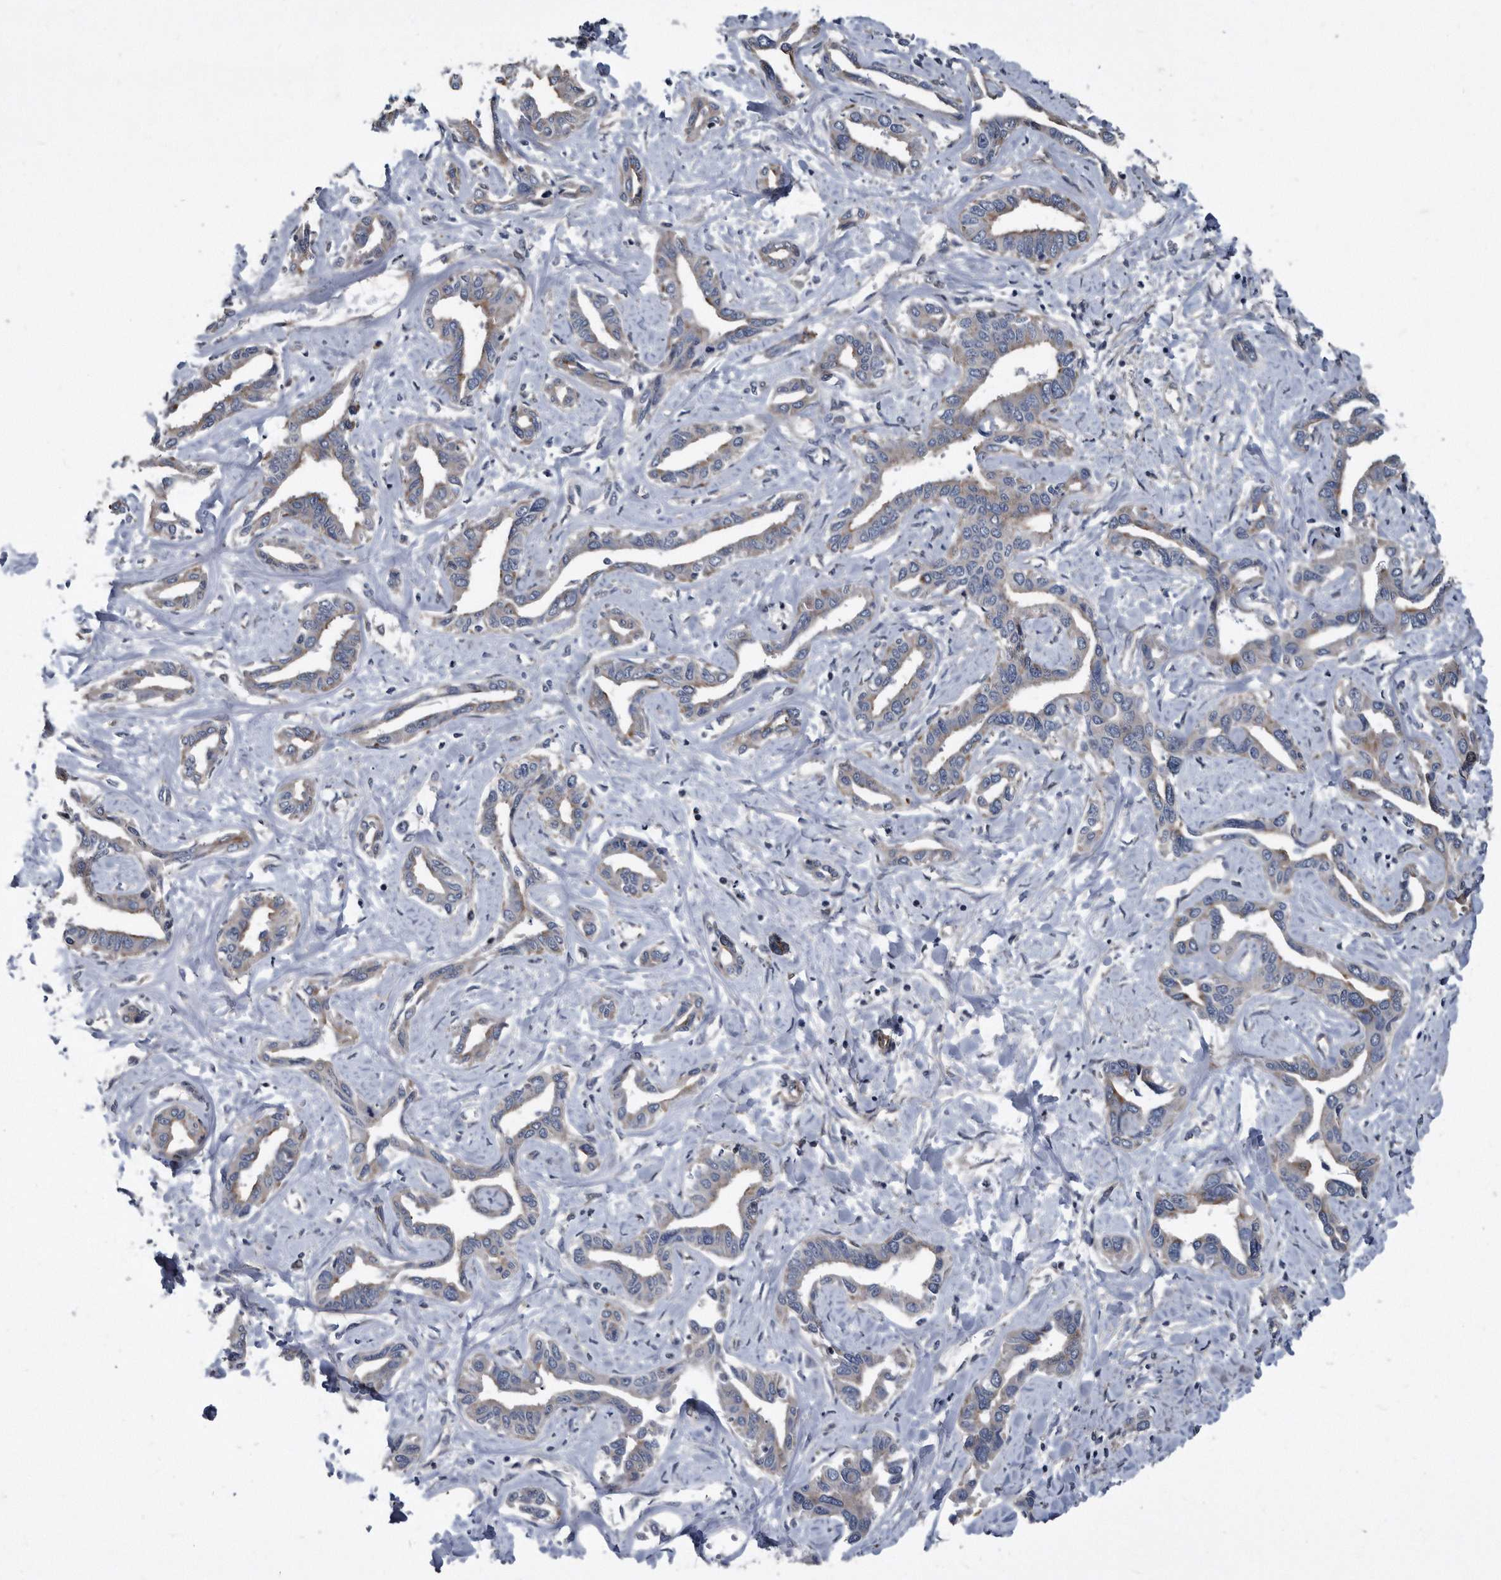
{"staining": {"intensity": "weak", "quantity": "25%-75%", "location": "cytoplasmic/membranous"}, "tissue": "liver cancer", "cell_type": "Tumor cells", "image_type": "cancer", "snomed": [{"axis": "morphology", "description": "Cholangiocarcinoma"}, {"axis": "topography", "description": "Liver"}], "caption": "Tumor cells demonstrate low levels of weak cytoplasmic/membranous staining in approximately 25%-75% of cells in cholangiocarcinoma (liver).", "gene": "ARMCX1", "patient": {"sex": "male", "age": 59}}